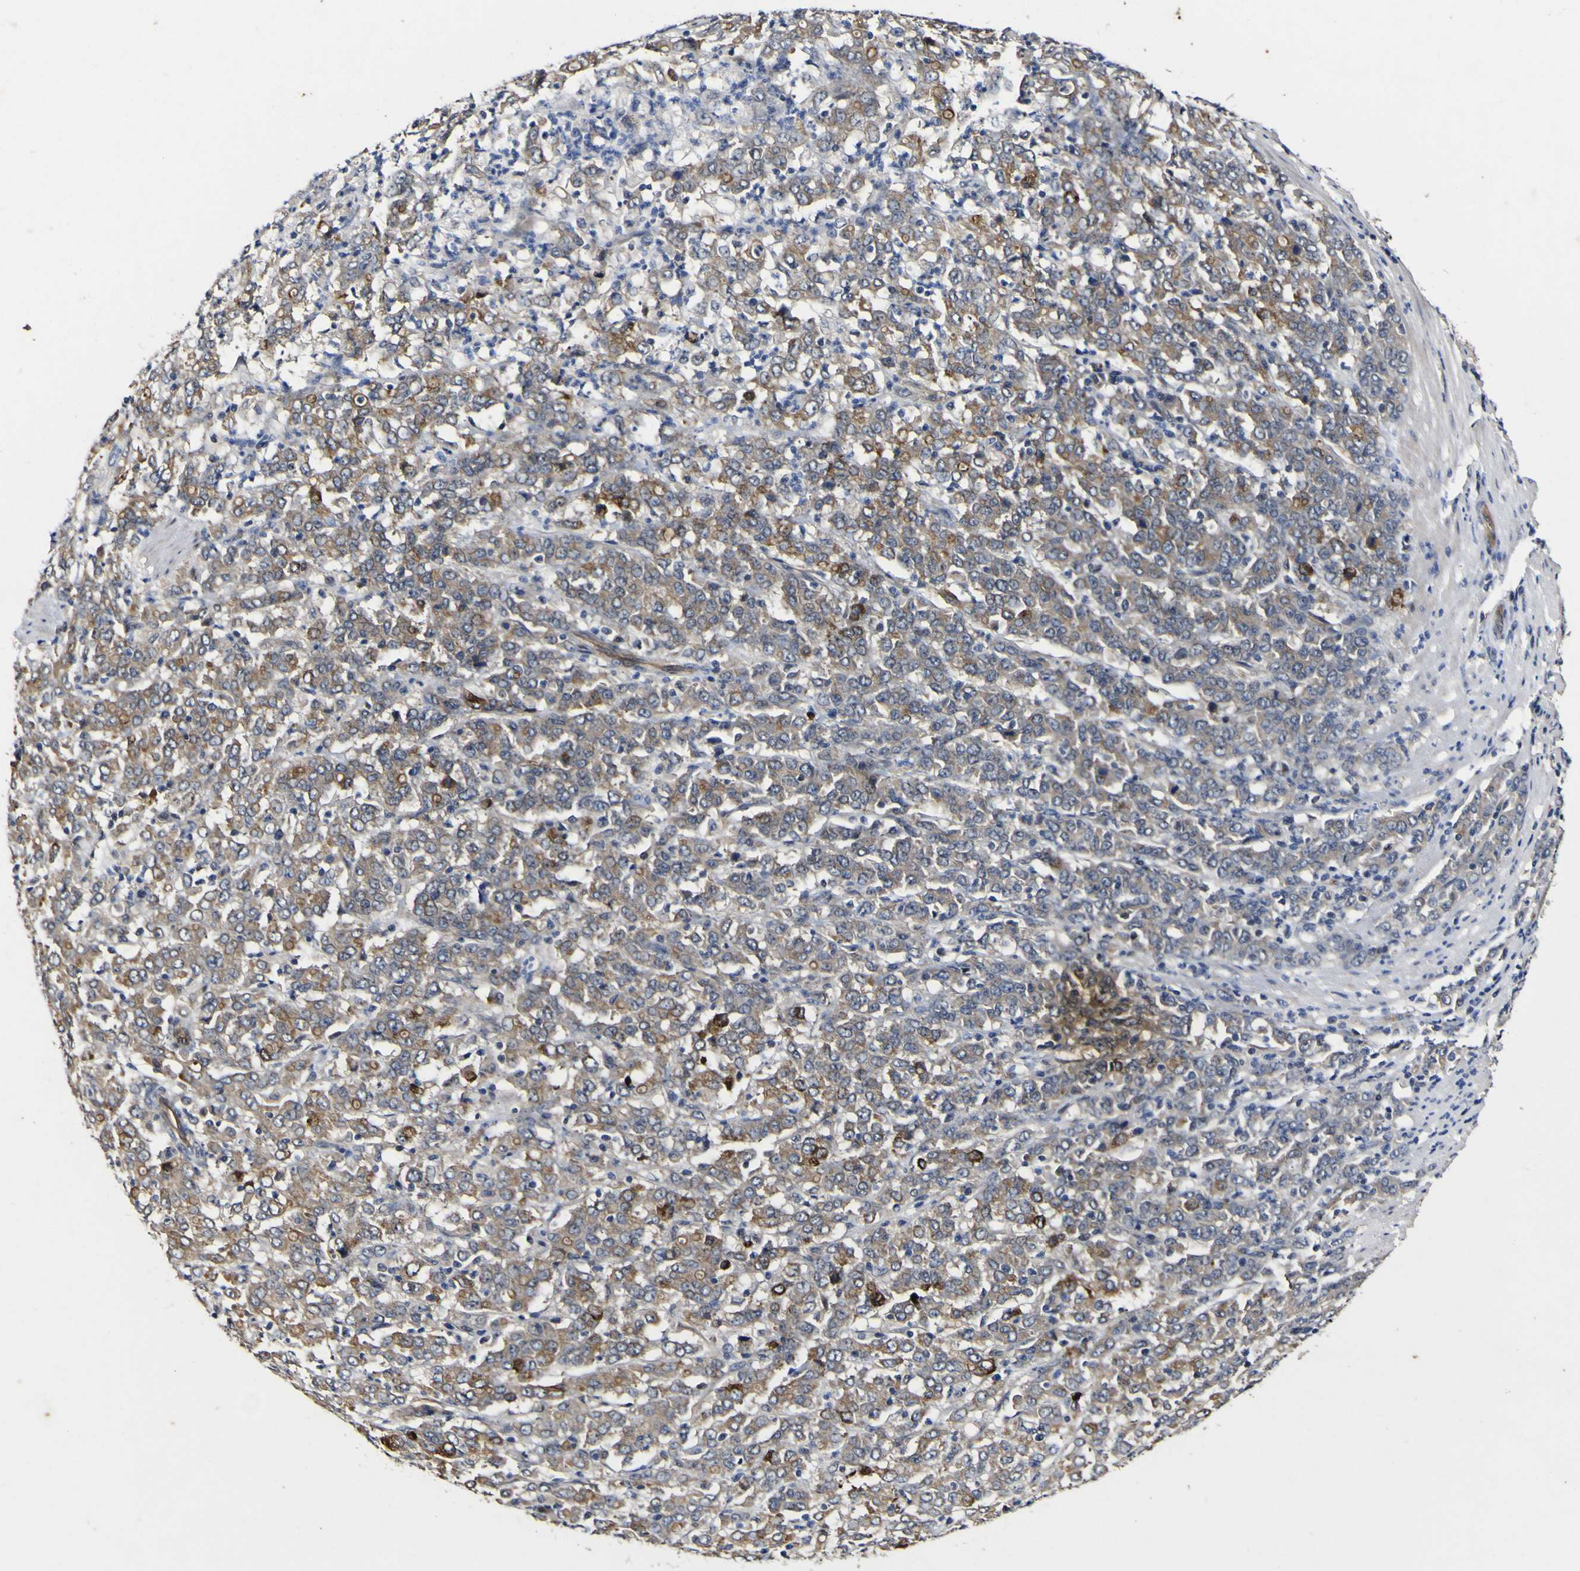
{"staining": {"intensity": "weak", "quantity": ">75%", "location": "cytoplasmic/membranous"}, "tissue": "stomach cancer", "cell_type": "Tumor cells", "image_type": "cancer", "snomed": [{"axis": "morphology", "description": "Adenocarcinoma, NOS"}, {"axis": "topography", "description": "Stomach, lower"}], "caption": "IHC photomicrograph of neoplastic tissue: adenocarcinoma (stomach) stained using immunohistochemistry (IHC) reveals low levels of weak protein expression localized specifically in the cytoplasmic/membranous of tumor cells, appearing as a cytoplasmic/membranous brown color.", "gene": "CCL2", "patient": {"sex": "female", "age": 71}}